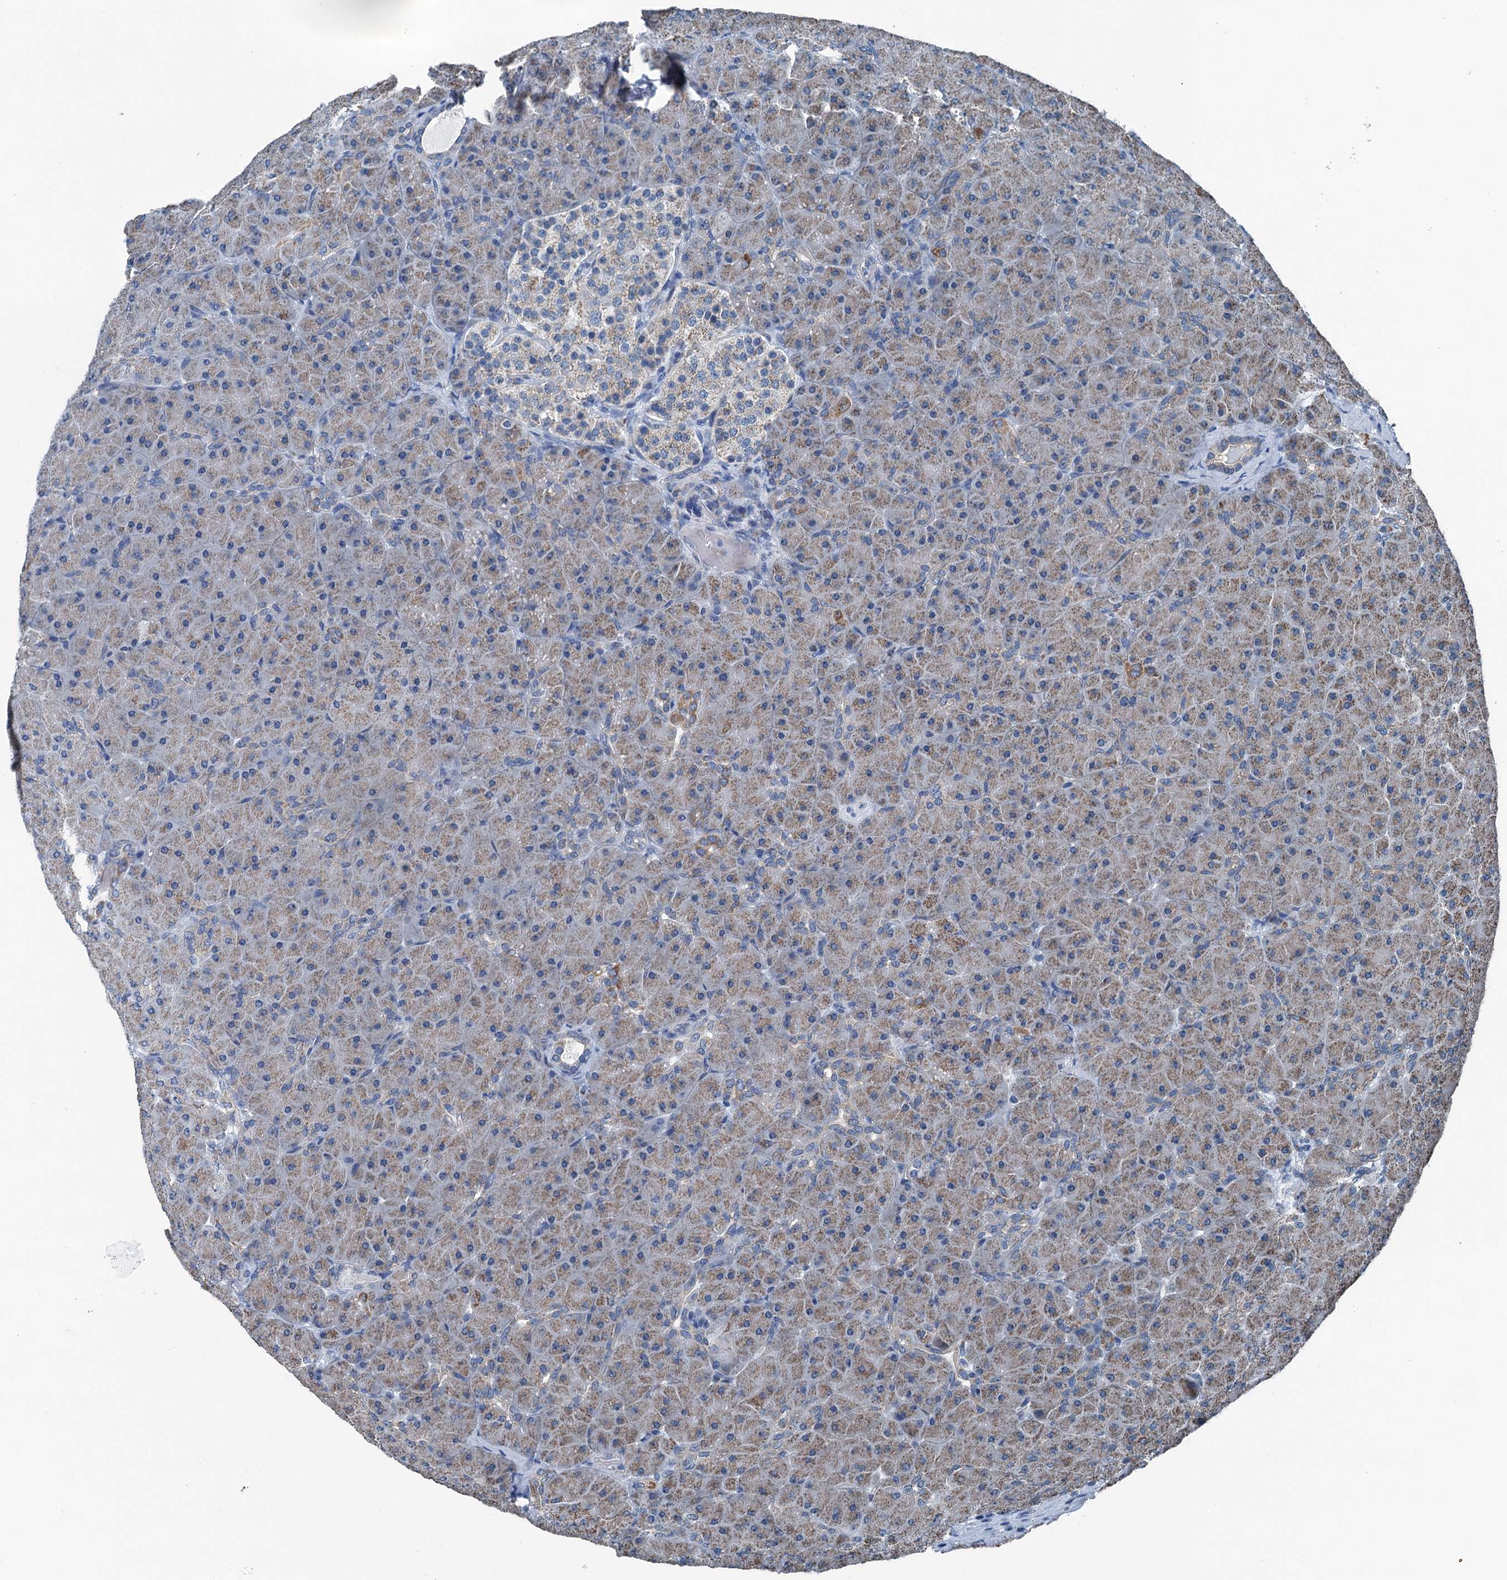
{"staining": {"intensity": "moderate", "quantity": "25%-75%", "location": "cytoplasmic/membranous"}, "tissue": "pancreas", "cell_type": "Exocrine glandular cells", "image_type": "normal", "snomed": [{"axis": "morphology", "description": "Normal tissue, NOS"}, {"axis": "topography", "description": "Pancreas"}], "caption": "The image shows staining of unremarkable pancreas, revealing moderate cytoplasmic/membranous protein staining (brown color) within exocrine glandular cells.", "gene": "TRPT1", "patient": {"sex": "male", "age": 66}}